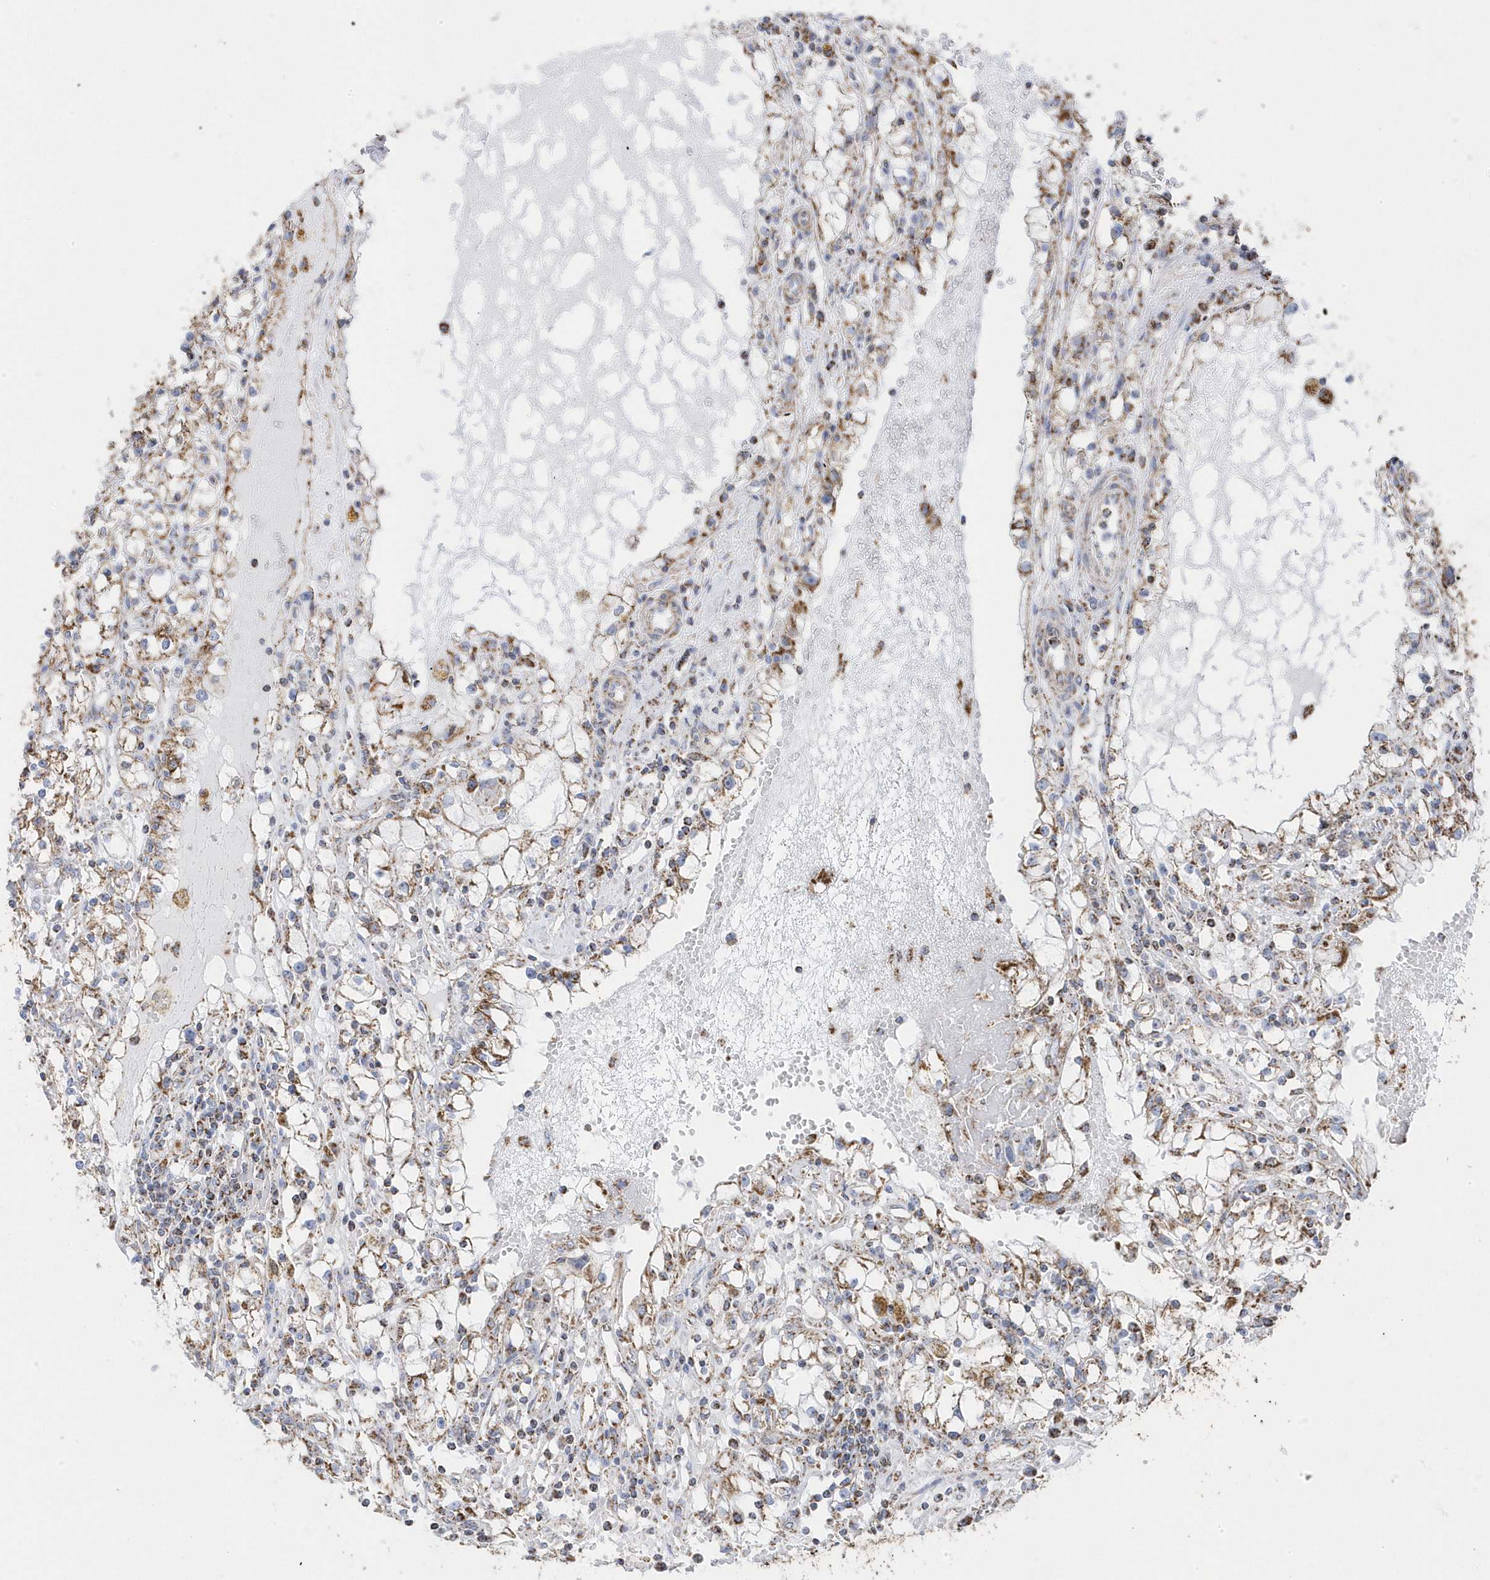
{"staining": {"intensity": "moderate", "quantity": "25%-75%", "location": "cytoplasmic/membranous"}, "tissue": "renal cancer", "cell_type": "Tumor cells", "image_type": "cancer", "snomed": [{"axis": "morphology", "description": "Adenocarcinoma, NOS"}, {"axis": "topography", "description": "Kidney"}], "caption": "Tumor cells display moderate cytoplasmic/membranous staining in approximately 25%-75% of cells in renal cancer.", "gene": "GTPBP8", "patient": {"sex": "male", "age": 56}}